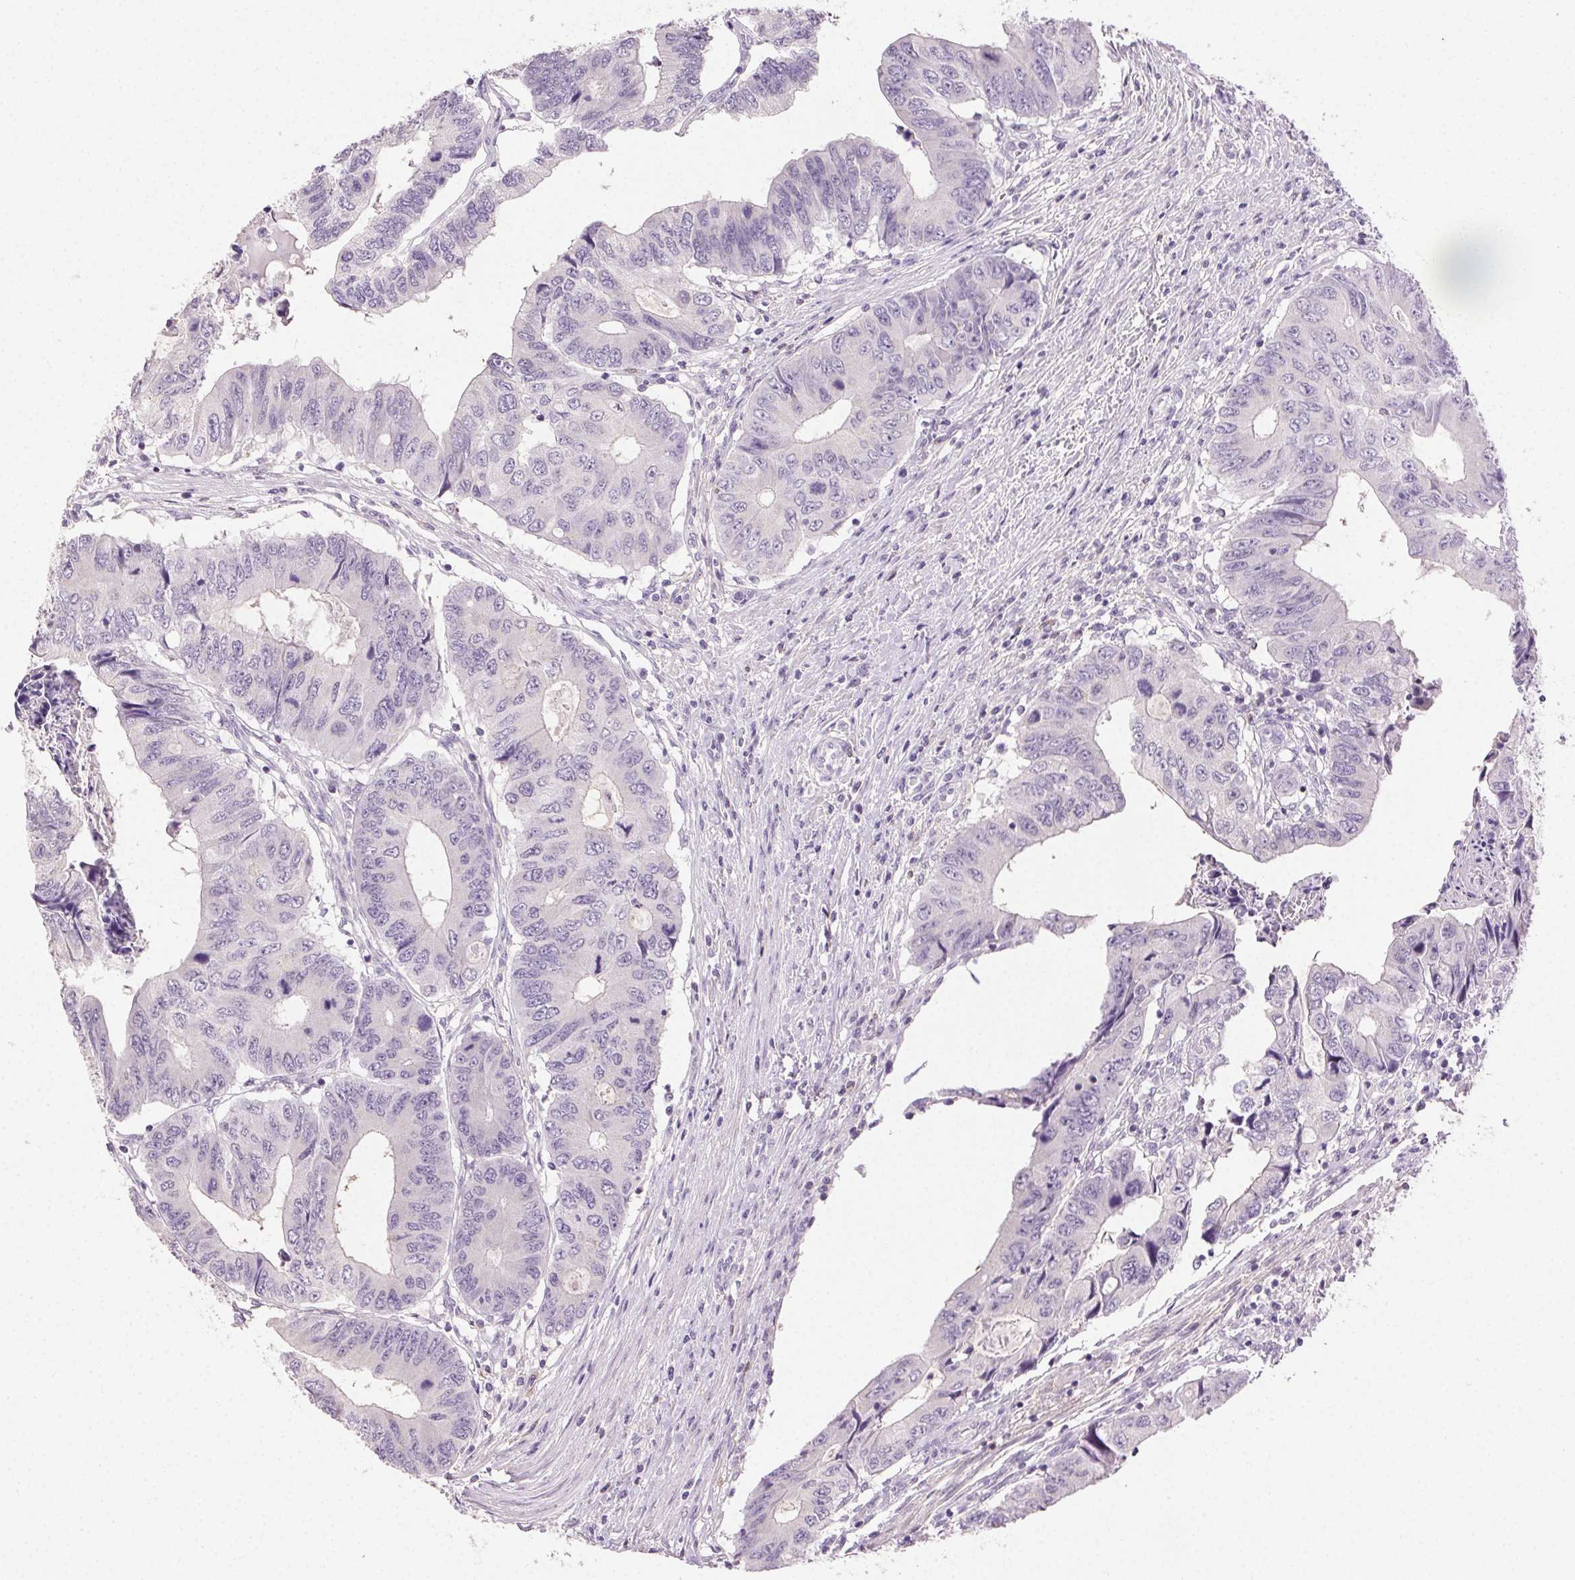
{"staining": {"intensity": "negative", "quantity": "none", "location": "none"}, "tissue": "colorectal cancer", "cell_type": "Tumor cells", "image_type": "cancer", "snomed": [{"axis": "morphology", "description": "Adenocarcinoma, NOS"}, {"axis": "topography", "description": "Colon"}], "caption": "Immunohistochemistry (IHC) photomicrograph of neoplastic tissue: human colorectal cancer (adenocarcinoma) stained with DAB (3,3'-diaminobenzidine) shows no significant protein expression in tumor cells.", "gene": "AKAP5", "patient": {"sex": "male", "age": 53}}